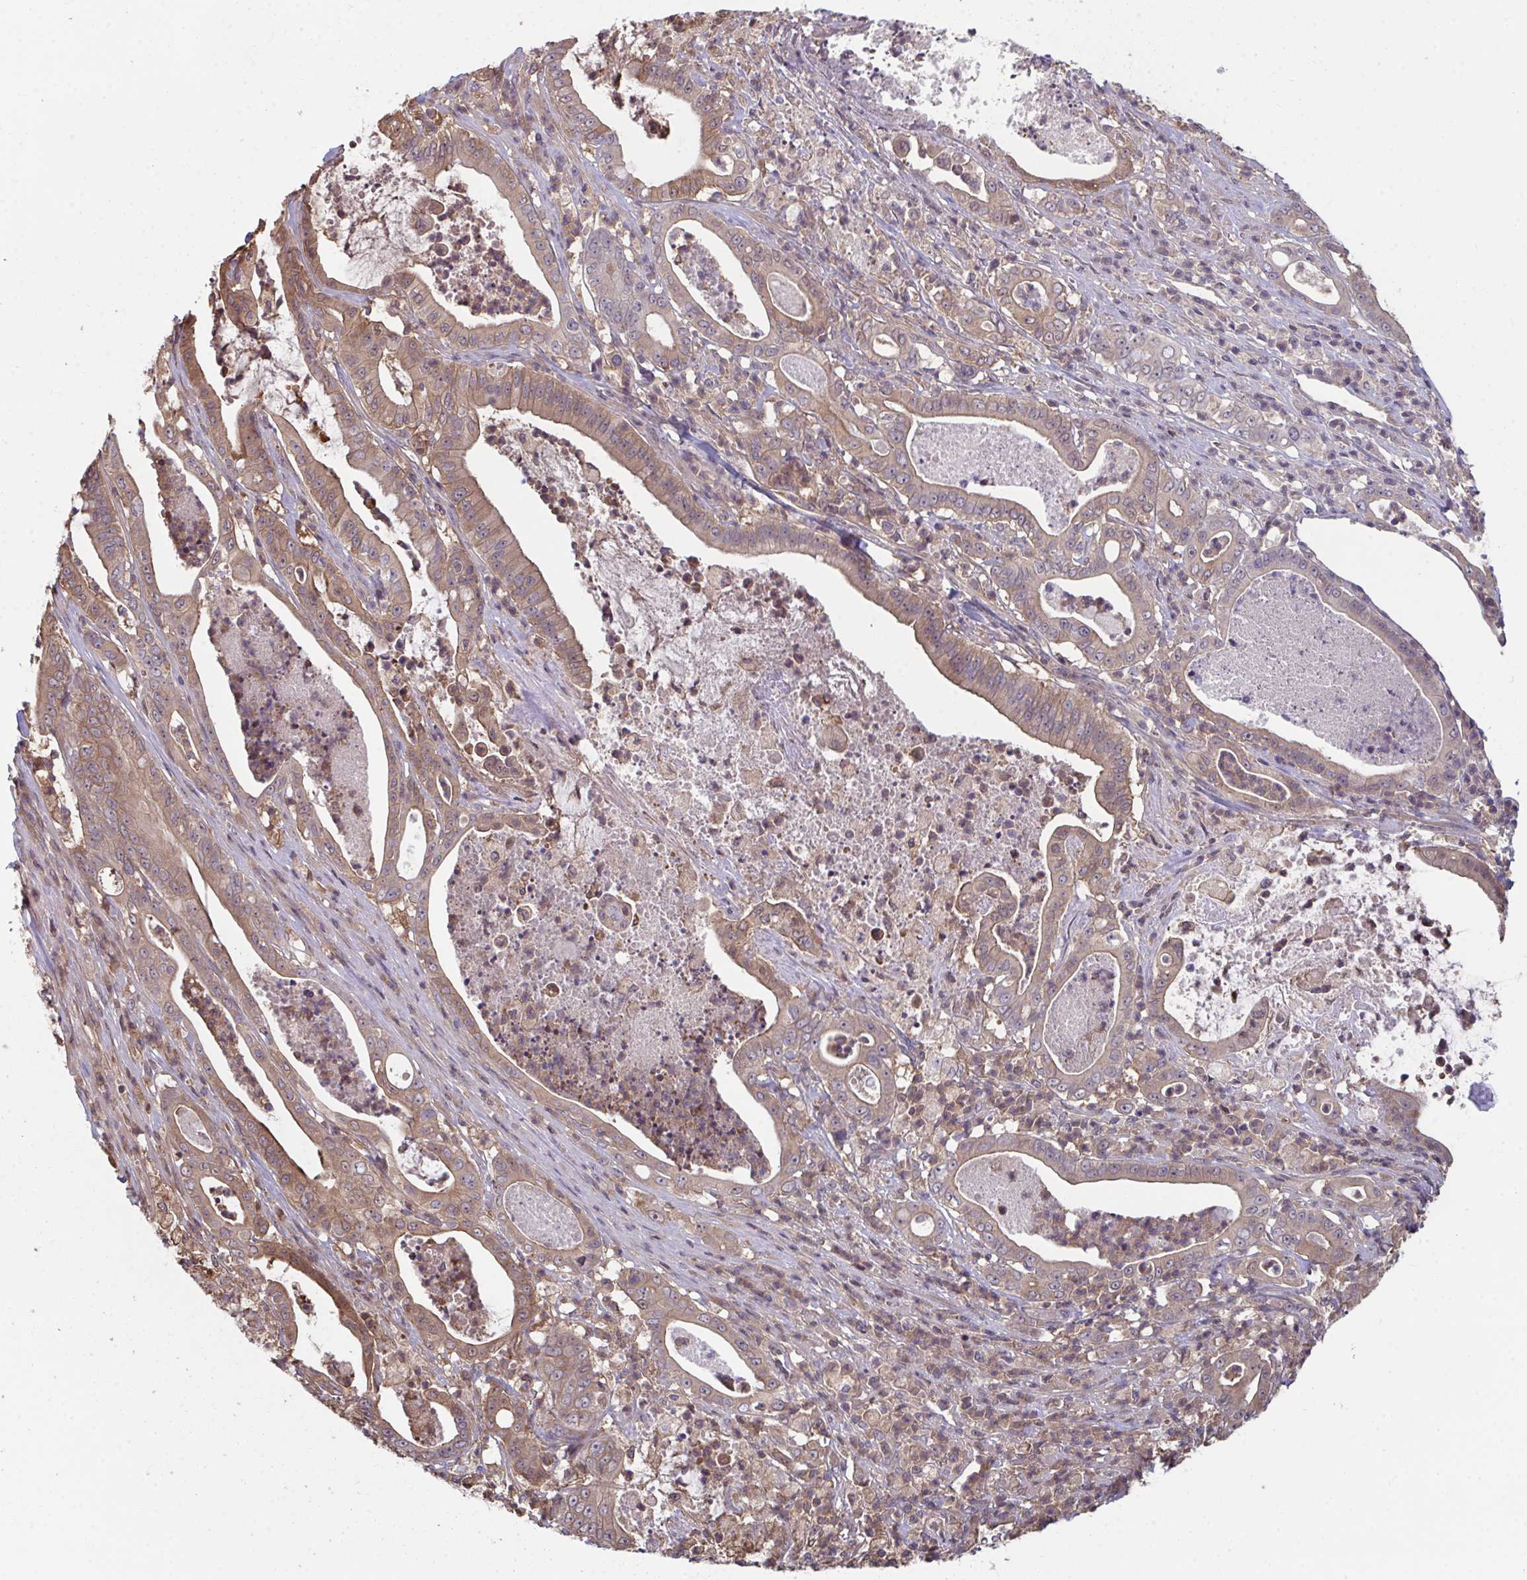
{"staining": {"intensity": "moderate", "quantity": ">75%", "location": "cytoplasmic/membranous,nuclear"}, "tissue": "pancreatic cancer", "cell_type": "Tumor cells", "image_type": "cancer", "snomed": [{"axis": "morphology", "description": "Adenocarcinoma, NOS"}, {"axis": "topography", "description": "Pancreas"}], "caption": "An image of pancreatic adenocarcinoma stained for a protein displays moderate cytoplasmic/membranous and nuclear brown staining in tumor cells. (DAB (3,3'-diaminobenzidine) = brown stain, brightfield microscopy at high magnification).", "gene": "TTC9C", "patient": {"sex": "male", "age": 71}}